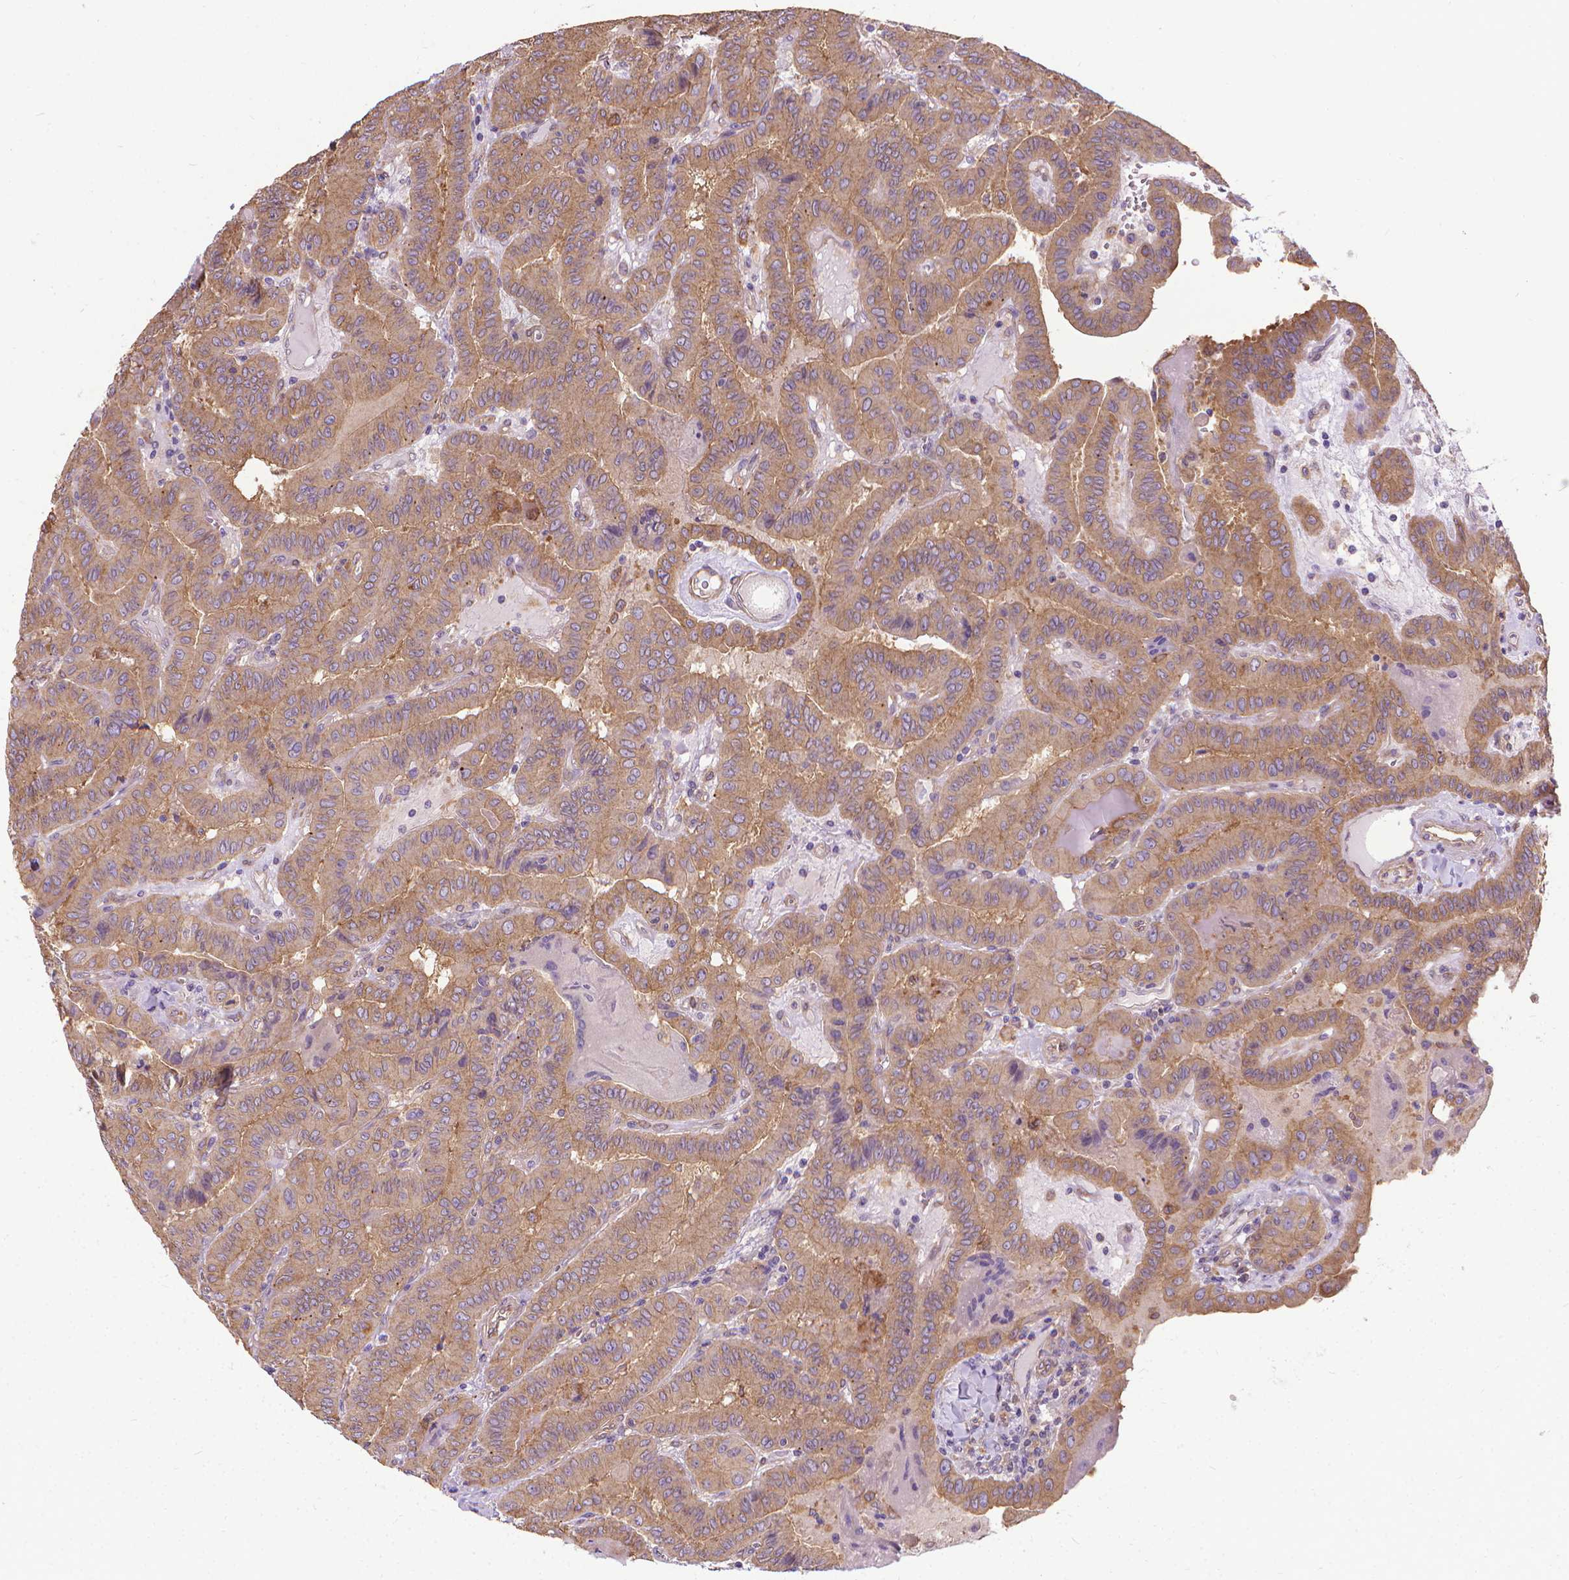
{"staining": {"intensity": "moderate", "quantity": ">75%", "location": "cytoplasmic/membranous"}, "tissue": "thyroid cancer", "cell_type": "Tumor cells", "image_type": "cancer", "snomed": [{"axis": "morphology", "description": "Papillary adenocarcinoma, NOS"}, {"axis": "topography", "description": "Thyroid gland"}], "caption": "A high-resolution image shows immunohistochemistry (IHC) staining of thyroid cancer, which exhibits moderate cytoplasmic/membranous expression in about >75% of tumor cells.", "gene": "CFAP299", "patient": {"sex": "female", "age": 37}}